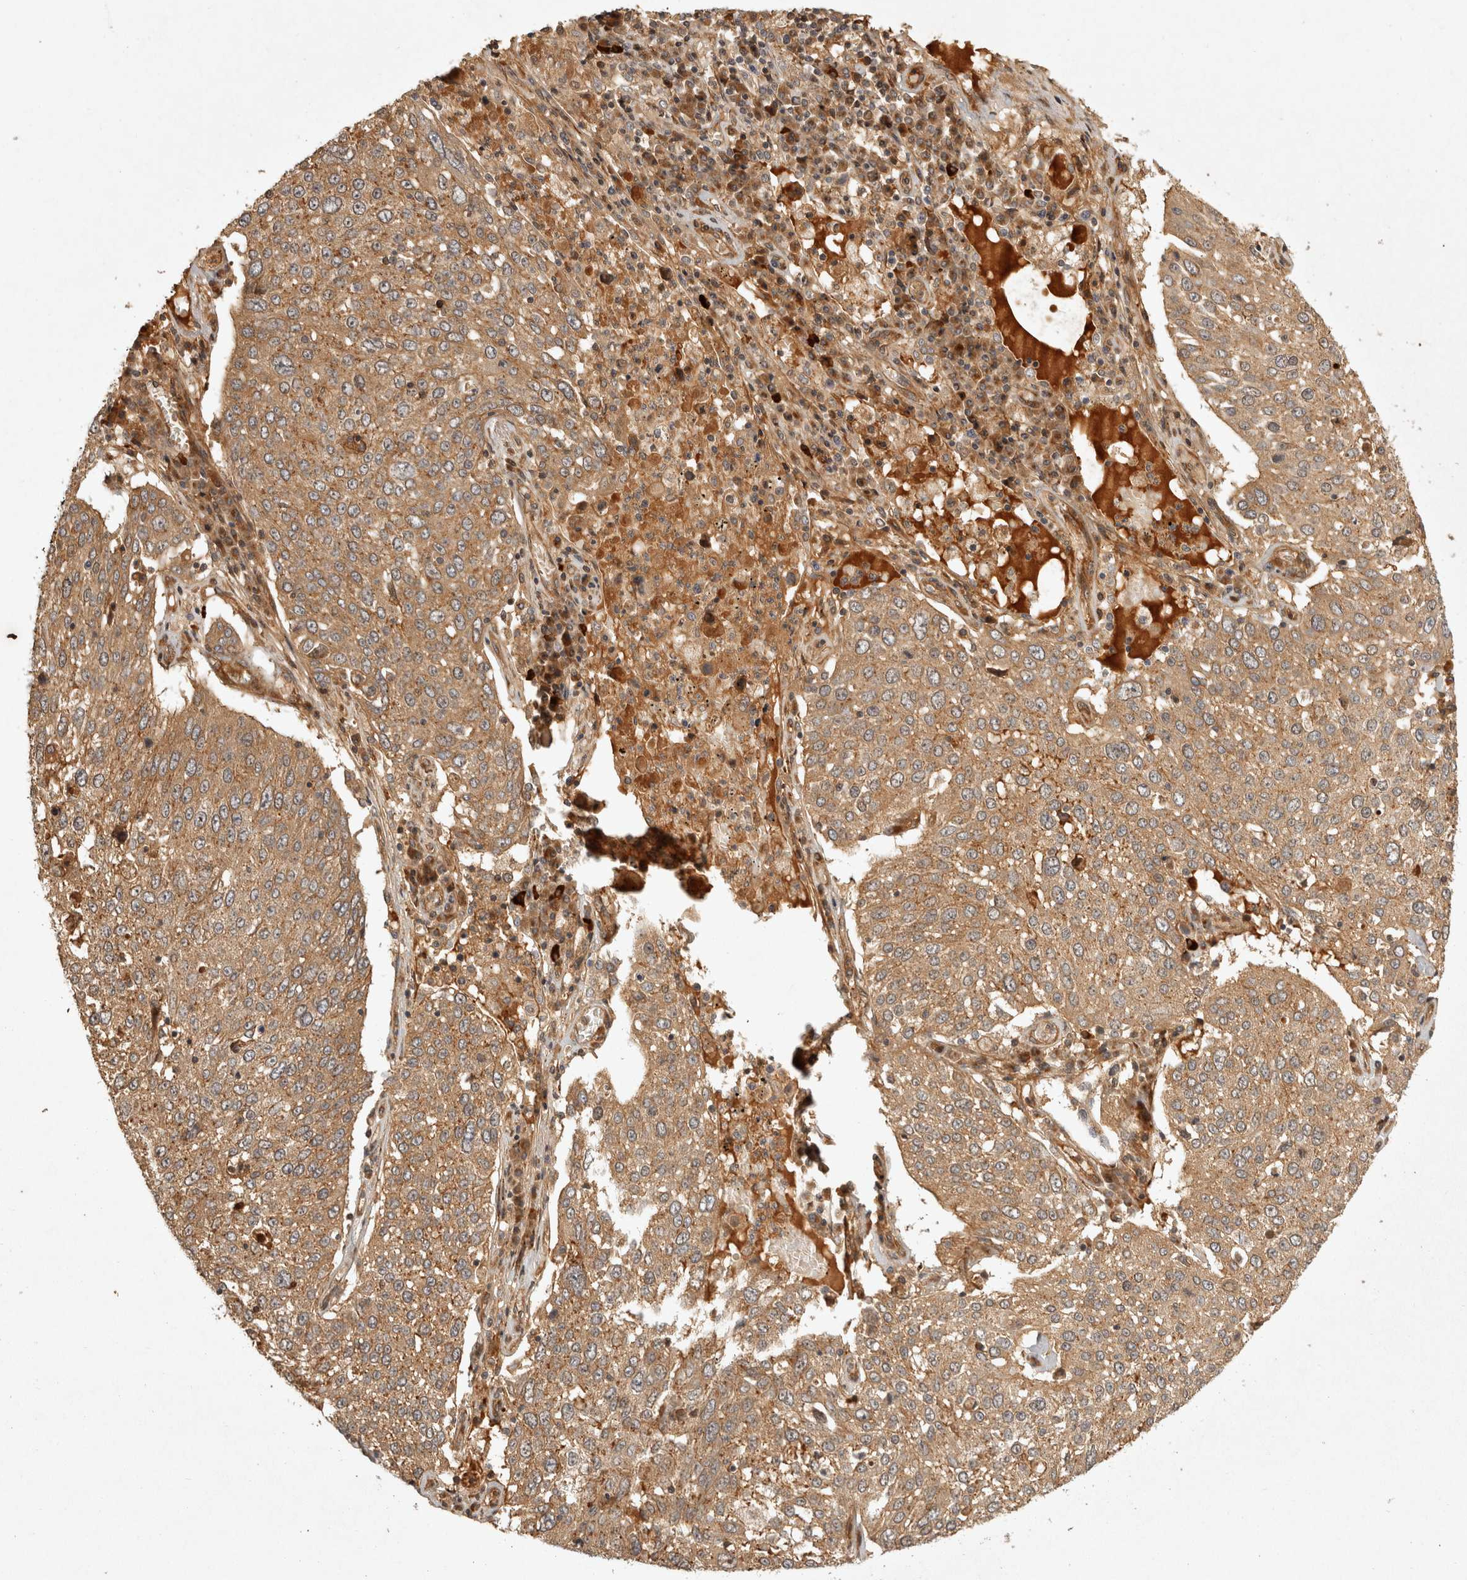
{"staining": {"intensity": "moderate", "quantity": ">75%", "location": "cytoplasmic/membranous"}, "tissue": "lung cancer", "cell_type": "Tumor cells", "image_type": "cancer", "snomed": [{"axis": "morphology", "description": "Squamous cell carcinoma, NOS"}, {"axis": "topography", "description": "Lung"}], "caption": "Moderate cytoplasmic/membranous positivity is seen in approximately >75% of tumor cells in lung cancer.", "gene": "CAMSAP2", "patient": {"sex": "male", "age": 65}}